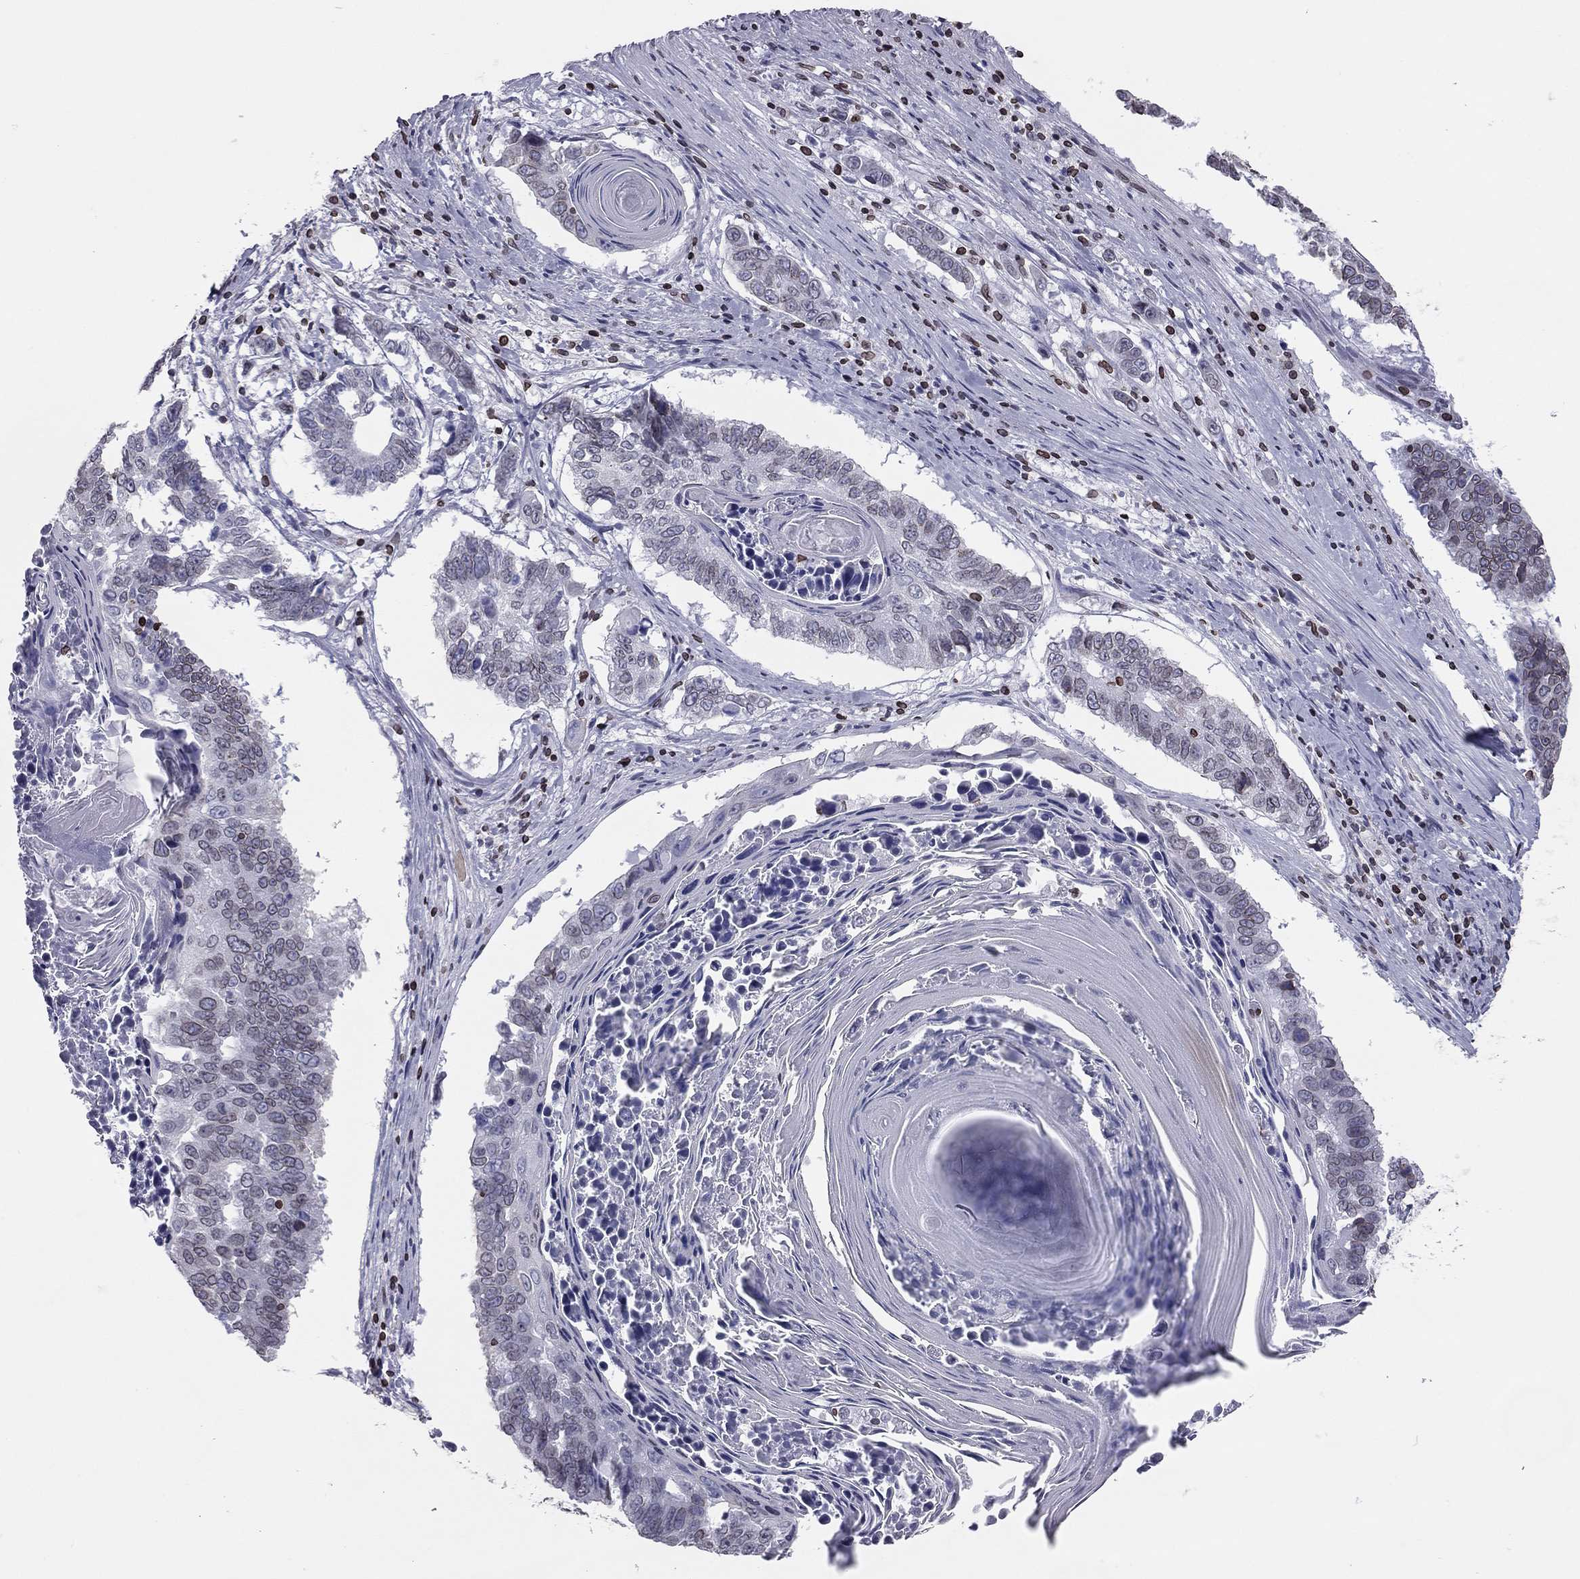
{"staining": {"intensity": "weak", "quantity": "25%-75%", "location": "cytoplasmic/membranous,nuclear"}, "tissue": "lung cancer", "cell_type": "Tumor cells", "image_type": "cancer", "snomed": [{"axis": "morphology", "description": "Squamous cell carcinoma, NOS"}, {"axis": "topography", "description": "Lung"}], "caption": "An image of human lung cancer (squamous cell carcinoma) stained for a protein displays weak cytoplasmic/membranous and nuclear brown staining in tumor cells.", "gene": "ESPL1", "patient": {"sex": "male", "age": 73}}